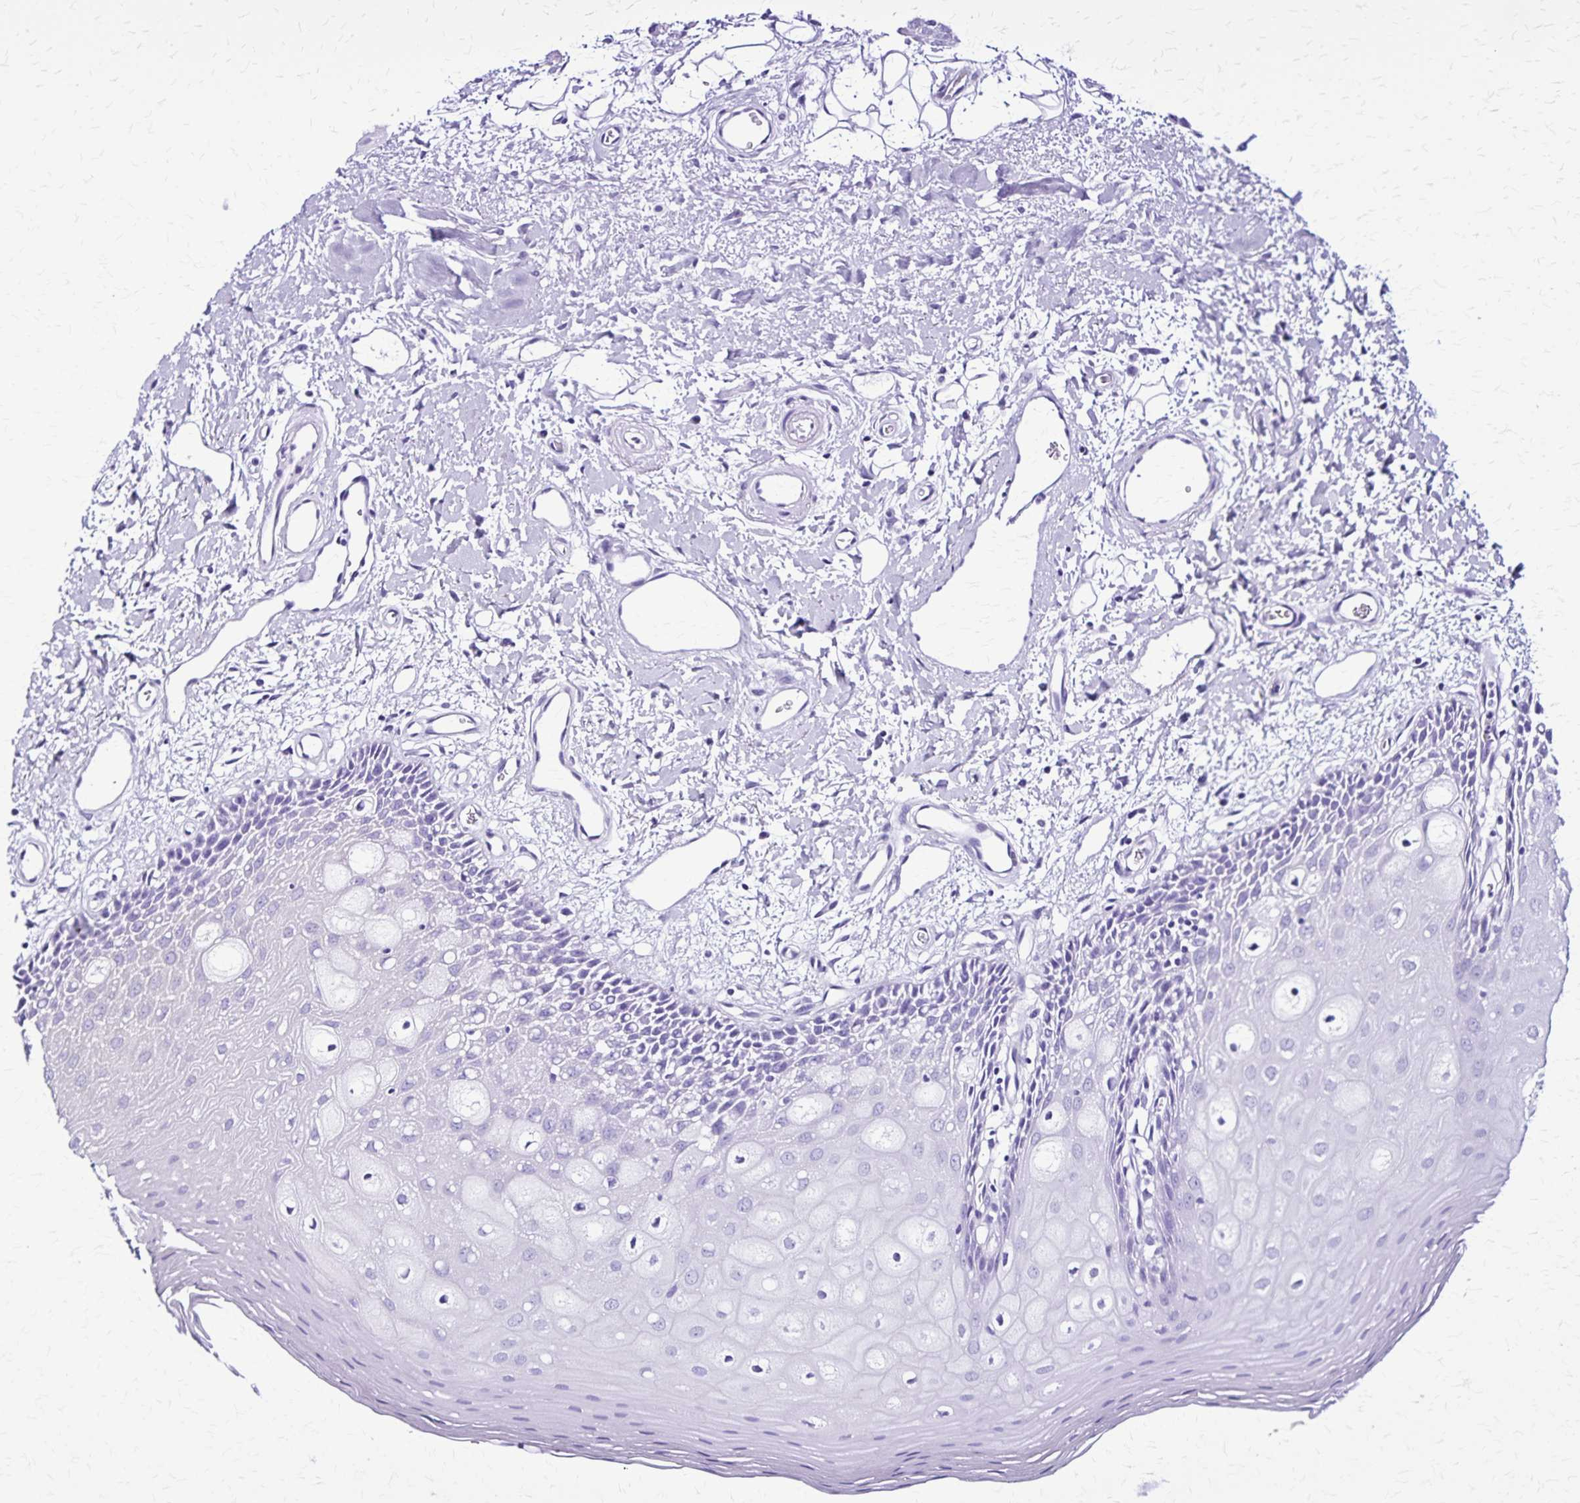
{"staining": {"intensity": "negative", "quantity": "none", "location": "none"}, "tissue": "oral mucosa", "cell_type": "Squamous epithelial cells", "image_type": "normal", "snomed": [{"axis": "morphology", "description": "Normal tissue, NOS"}, {"axis": "topography", "description": "Oral tissue"}], "caption": "This is a photomicrograph of IHC staining of benign oral mucosa, which shows no expression in squamous epithelial cells. (DAB (3,3'-diaminobenzidine) immunohistochemistry (IHC), high magnification).", "gene": "KRT2", "patient": {"sex": "female", "age": 43}}